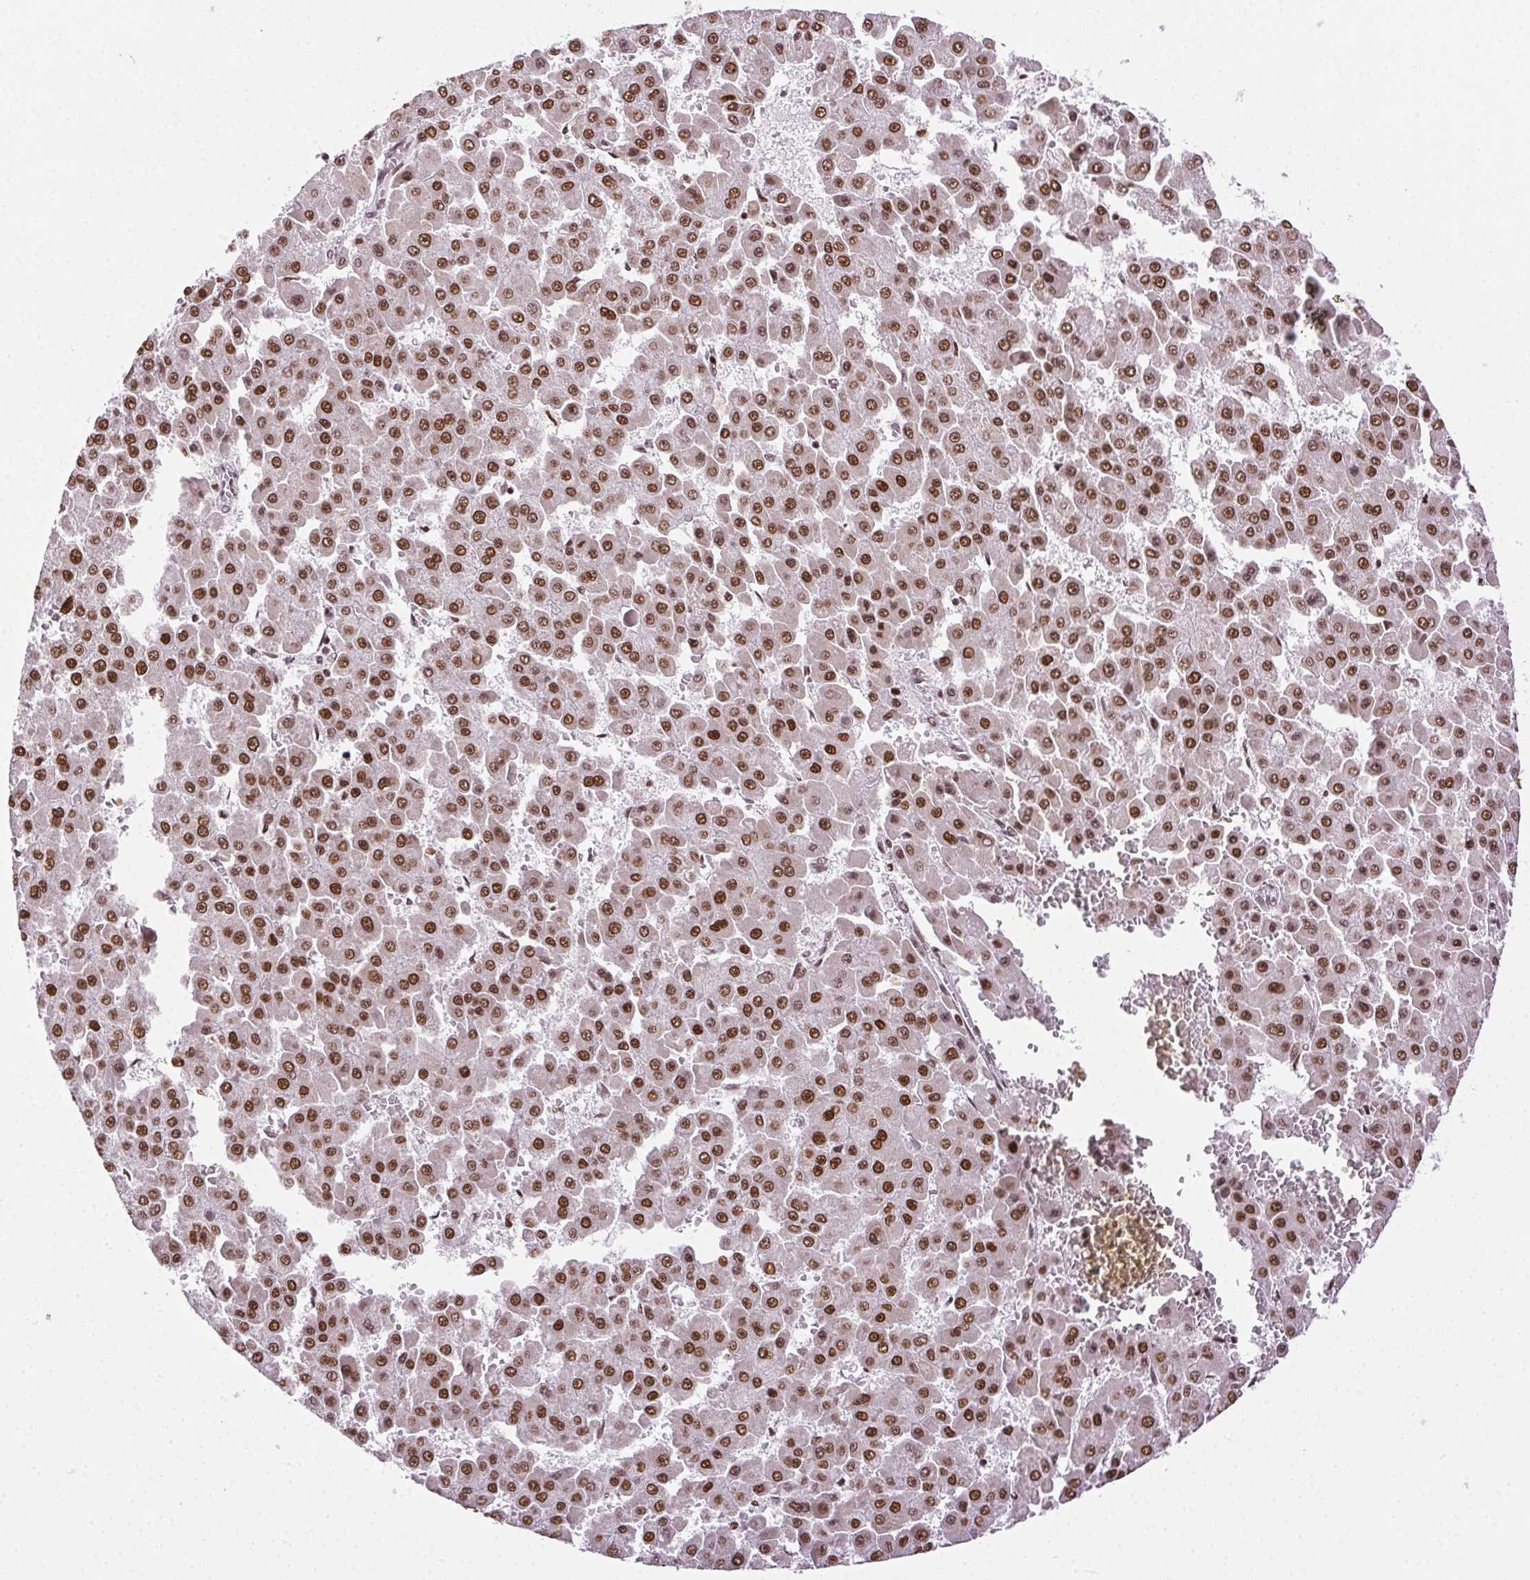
{"staining": {"intensity": "strong", "quantity": ">75%", "location": "nuclear"}, "tissue": "liver cancer", "cell_type": "Tumor cells", "image_type": "cancer", "snomed": [{"axis": "morphology", "description": "Carcinoma, Hepatocellular, NOS"}, {"axis": "topography", "description": "Liver"}], "caption": "Immunohistochemistry (DAB) staining of liver cancer demonstrates strong nuclear protein staining in approximately >75% of tumor cells.", "gene": "TRA2B", "patient": {"sex": "male", "age": 78}}